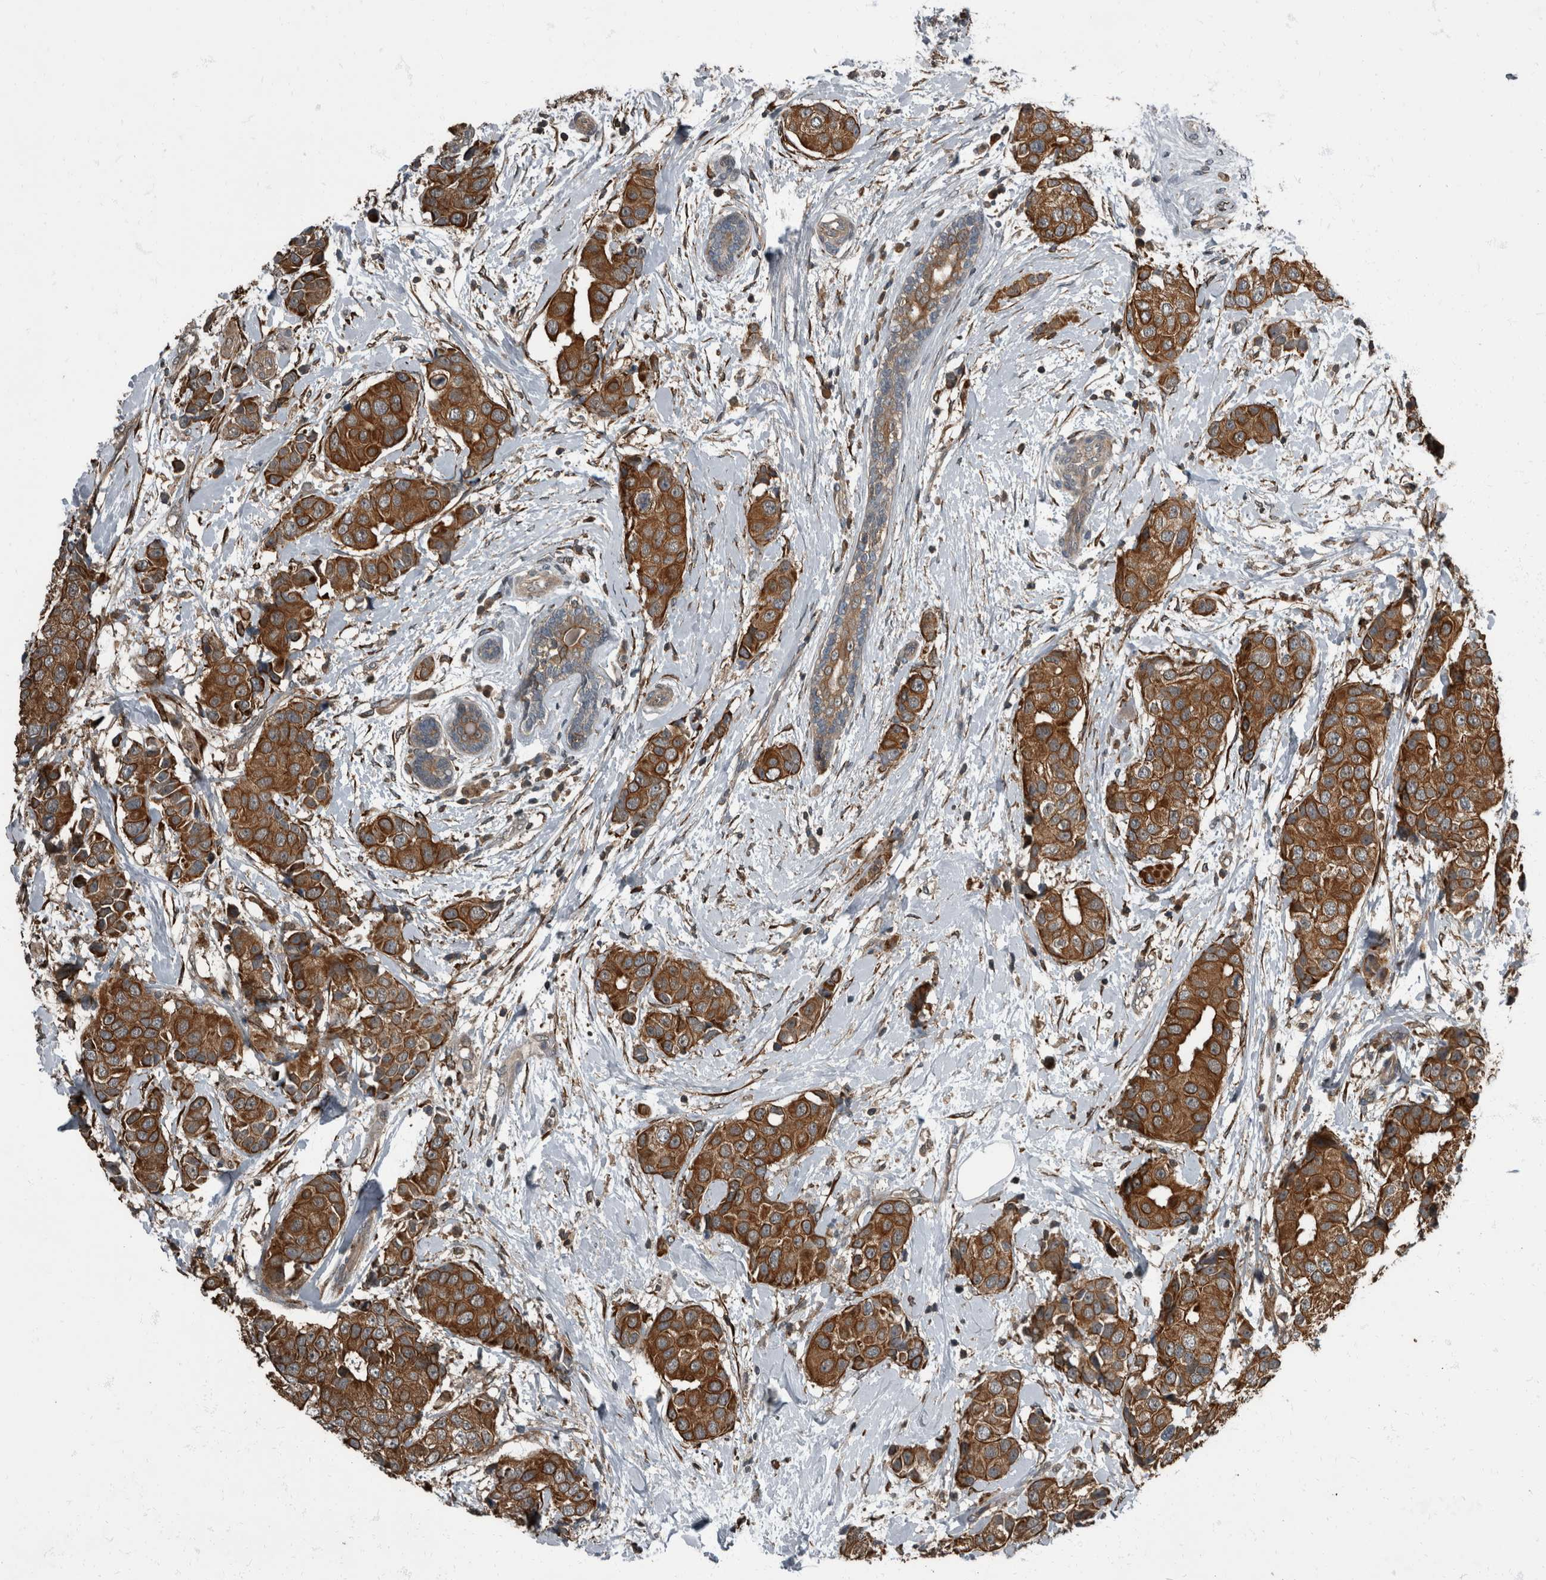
{"staining": {"intensity": "strong", "quantity": ">75%", "location": "cytoplasmic/membranous"}, "tissue": "breast cancer", "cell_type": "Tumor cells", "image_type": "cancer", "snomed": [{"axis": "morphology", "description": "Normal tissue, NOS"}, {"axis": "morphology", "description": "Duct carcinoma"}, {"axis": "topography", "description": "Breast"}], "caption": "The photomicrograph reveals immunohistochemical staining of breast cancer (intraductal carcinoma). There is strong cytoplasmic/membranous expression is identified in about >75% of tumor cells.", "gene": "RABGGTB", "patient": {"sex": "female", "age": 39}}